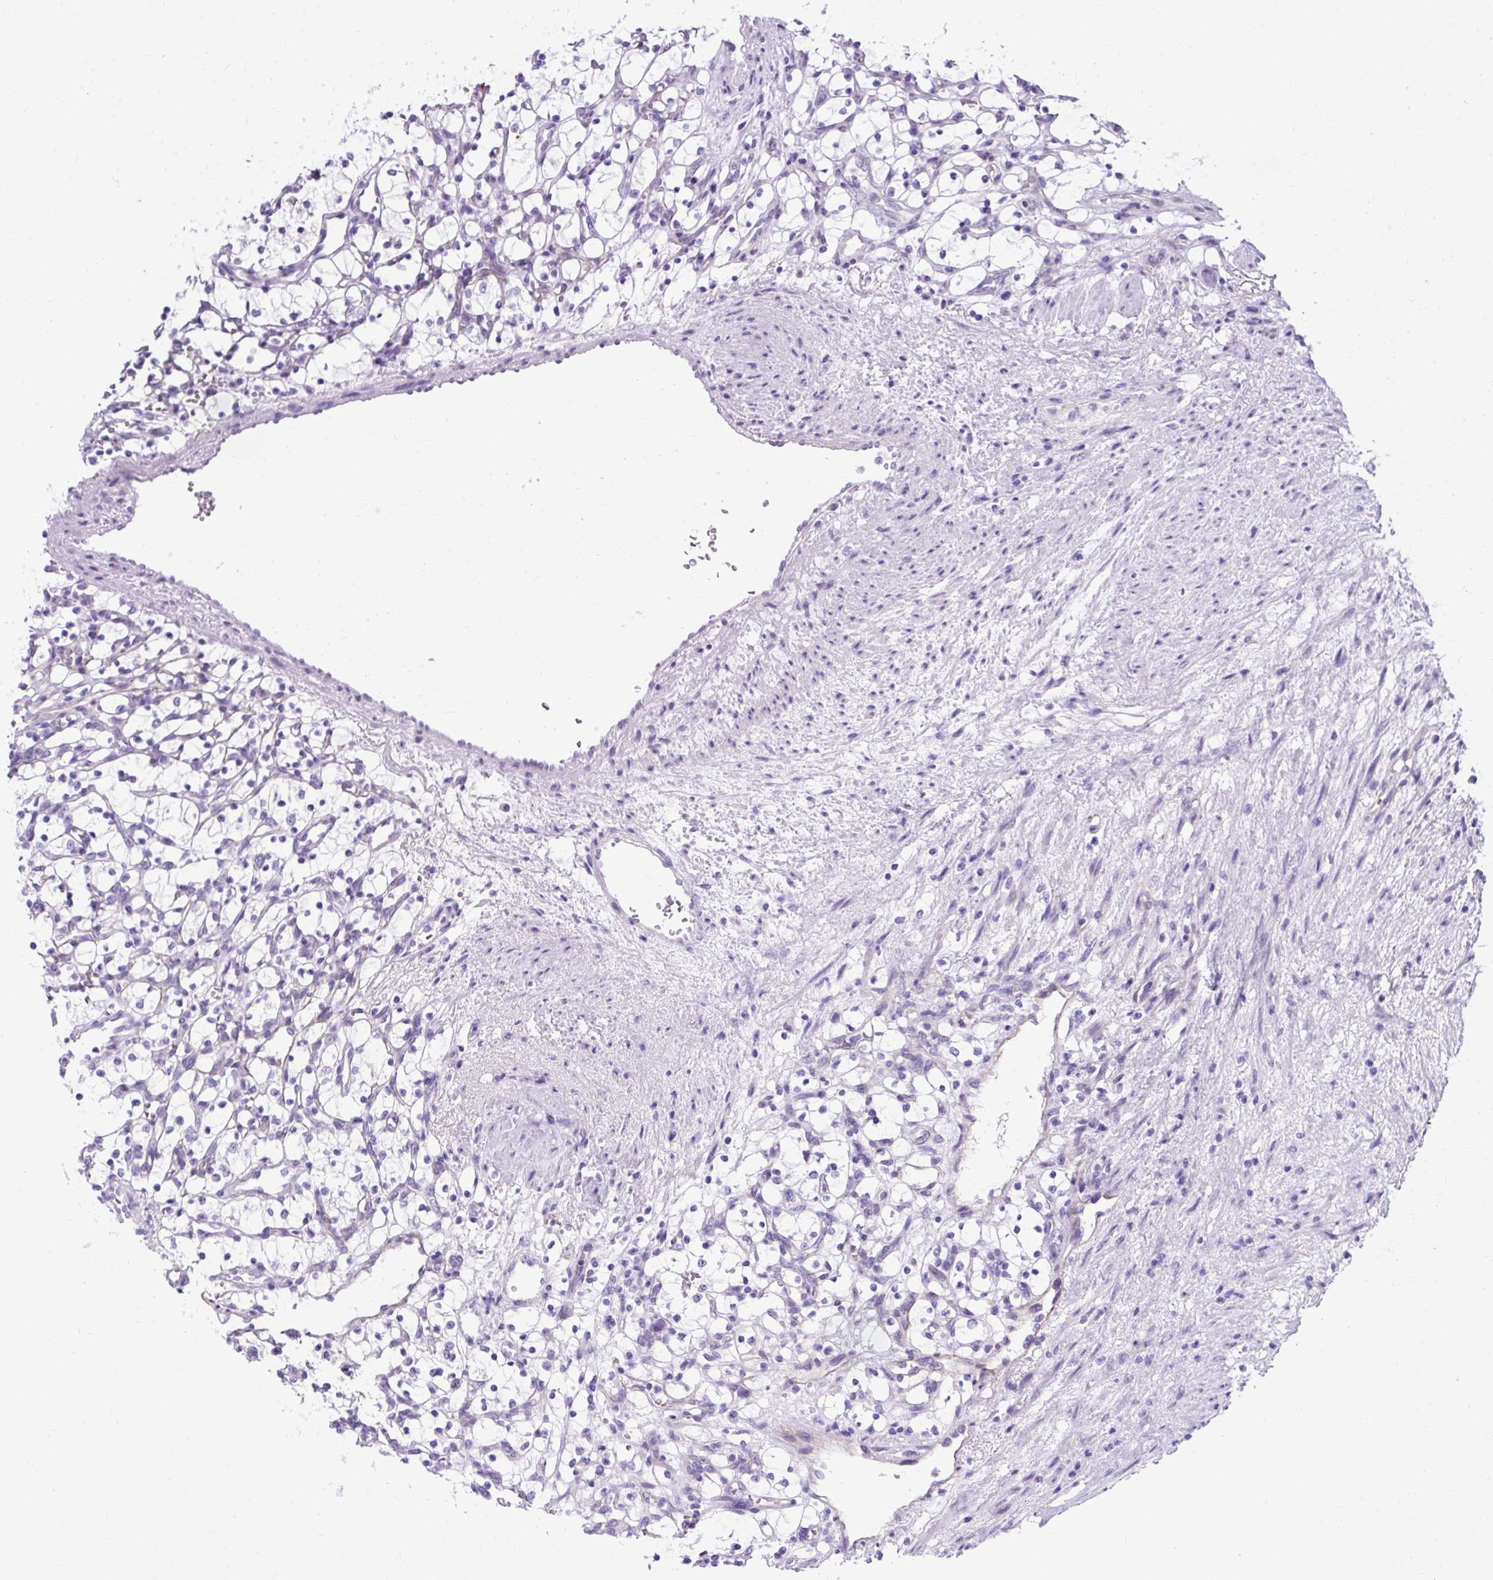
{"staining": {"intensity": "negative", "quantity": "none", "location": "none"}, "tissue": "renal cancer", "cell_type": "Tumor cells", "image_type": "cancer", "snomed": [{"axis": "morphology", "description": "Adenocarcinoma, NOS"}, {"axis": "topography", "description": "Kidney"}], "caption": "Adenocarcinoma (renal) was stained to show a protein in brown. There is no significant expression in tumor cells. (DAB immunohistochemistry (IHC) with hematoxylin counter stain).", "gene": "KRT12", "patient": {"sex": "female", "age": 69}}